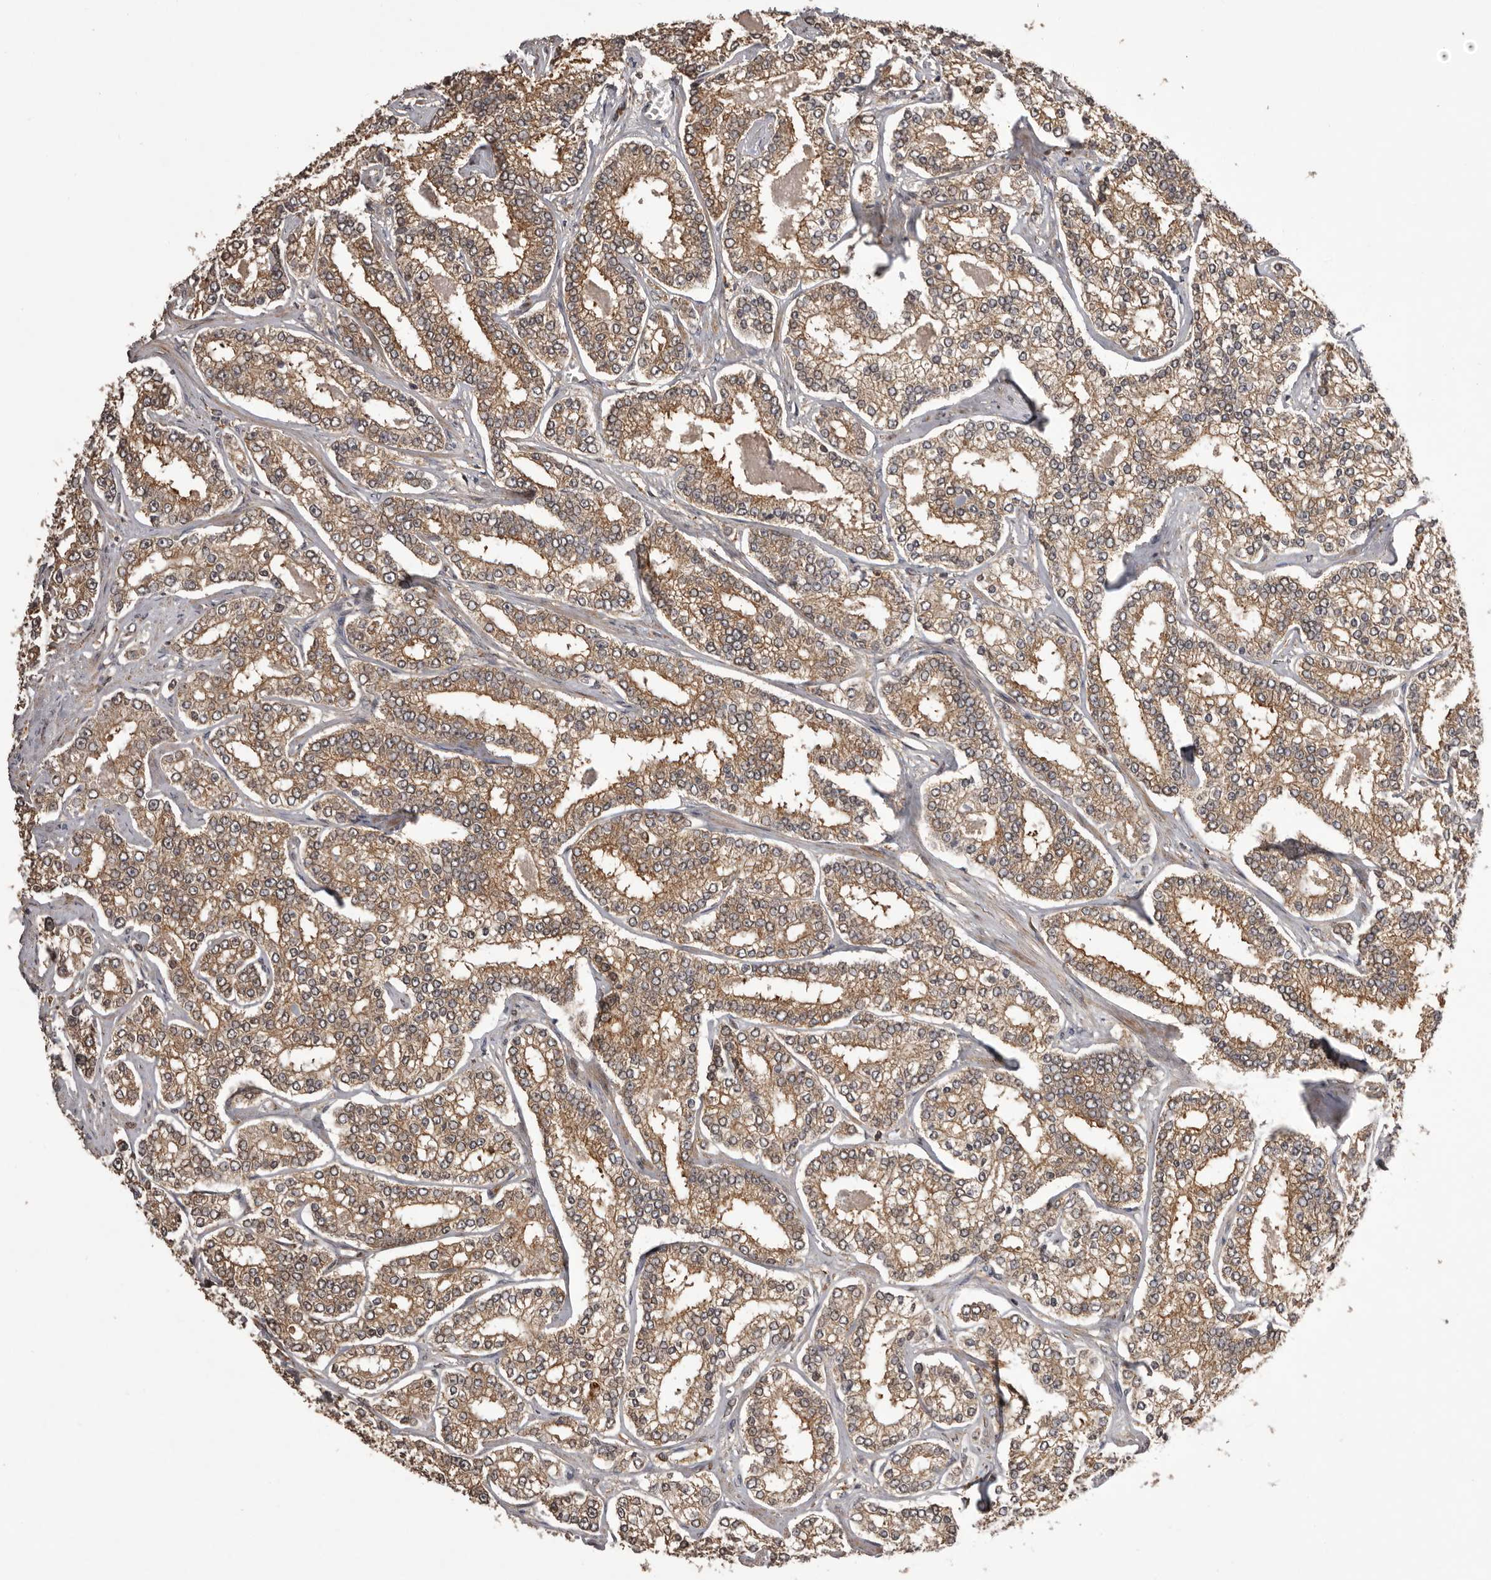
{"staining": {"intensity": "moderate", "quantity": ">75%", "location": "cytoplasmic/membranous"}, "tissue": "prostate cancer", "cell_type": "Tumor cells", "image_type": "cancer", "snomed": [{"axis": "morphology", "description": "Normal tissue, NOS"}, {"axis": "morphology", "description": "Adenocarcinoma, High grade"}, {"axis": "topography", "description": "Prostate"}], "caption": "A brown stain shows moderate cytoplasmic/membranous positivity of a protein in prostate high-grade adenocarcinoma tumor cells.", "gene": "SLC22A3", "patient": {"sex": "male", "age": 83}}